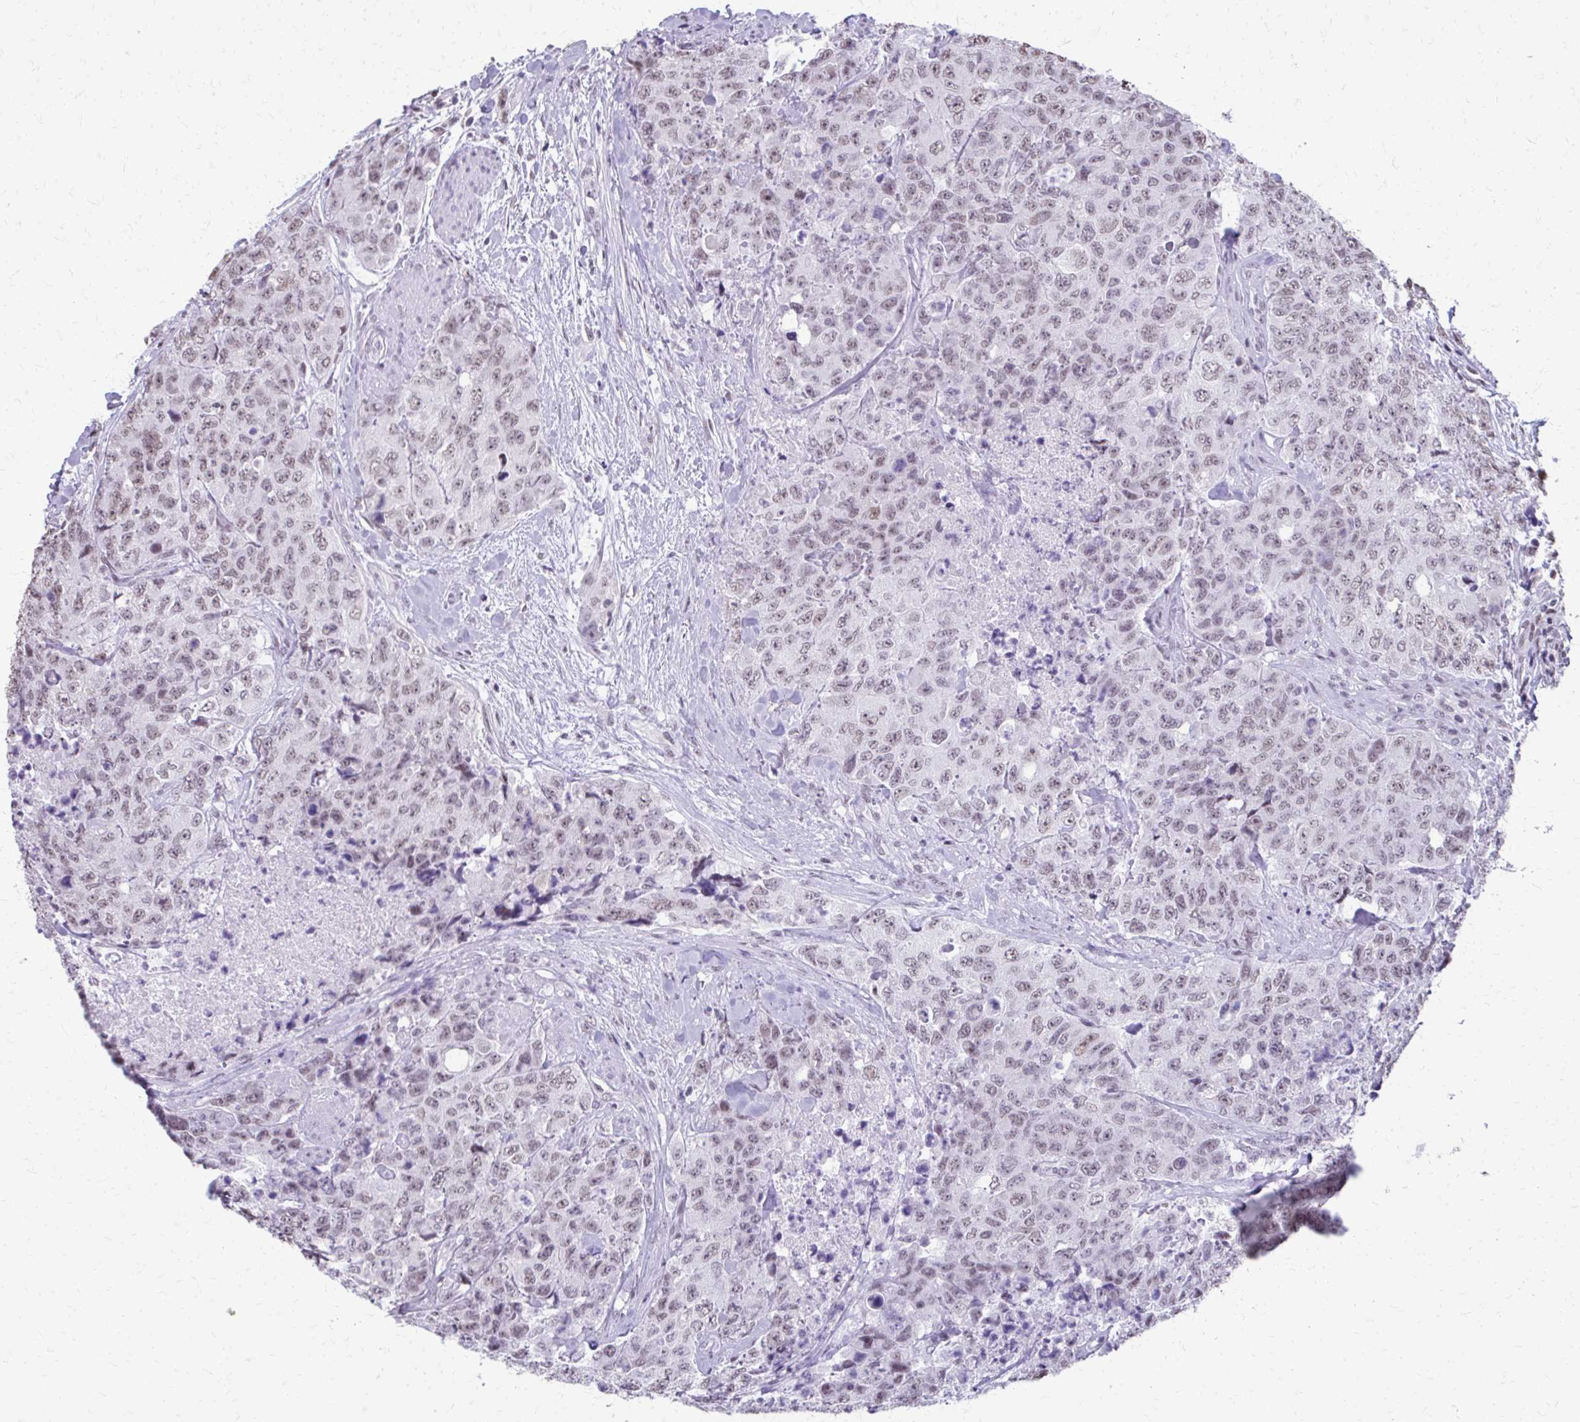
{"staining": {"intensity": "weak", "quantity": "25%-75%", "location": "nuclear"}, "tissue": "urothelial cancer", "cell_type": "Tumor cells", "image_type": "cancer", "snomed": [{"axis": "morphology", "description": "Urothelial carcinoma, High grade"}, {"axis": "topography", "description": "Urinary bladder"}], "caption": "Brown immunohistochemical staining in urothelial cancer demonstrates weak nuclear expression in about 25%-75% of tumor cells.", "gene": "SS18", "patient": {"sex": "female", "age": 78}}